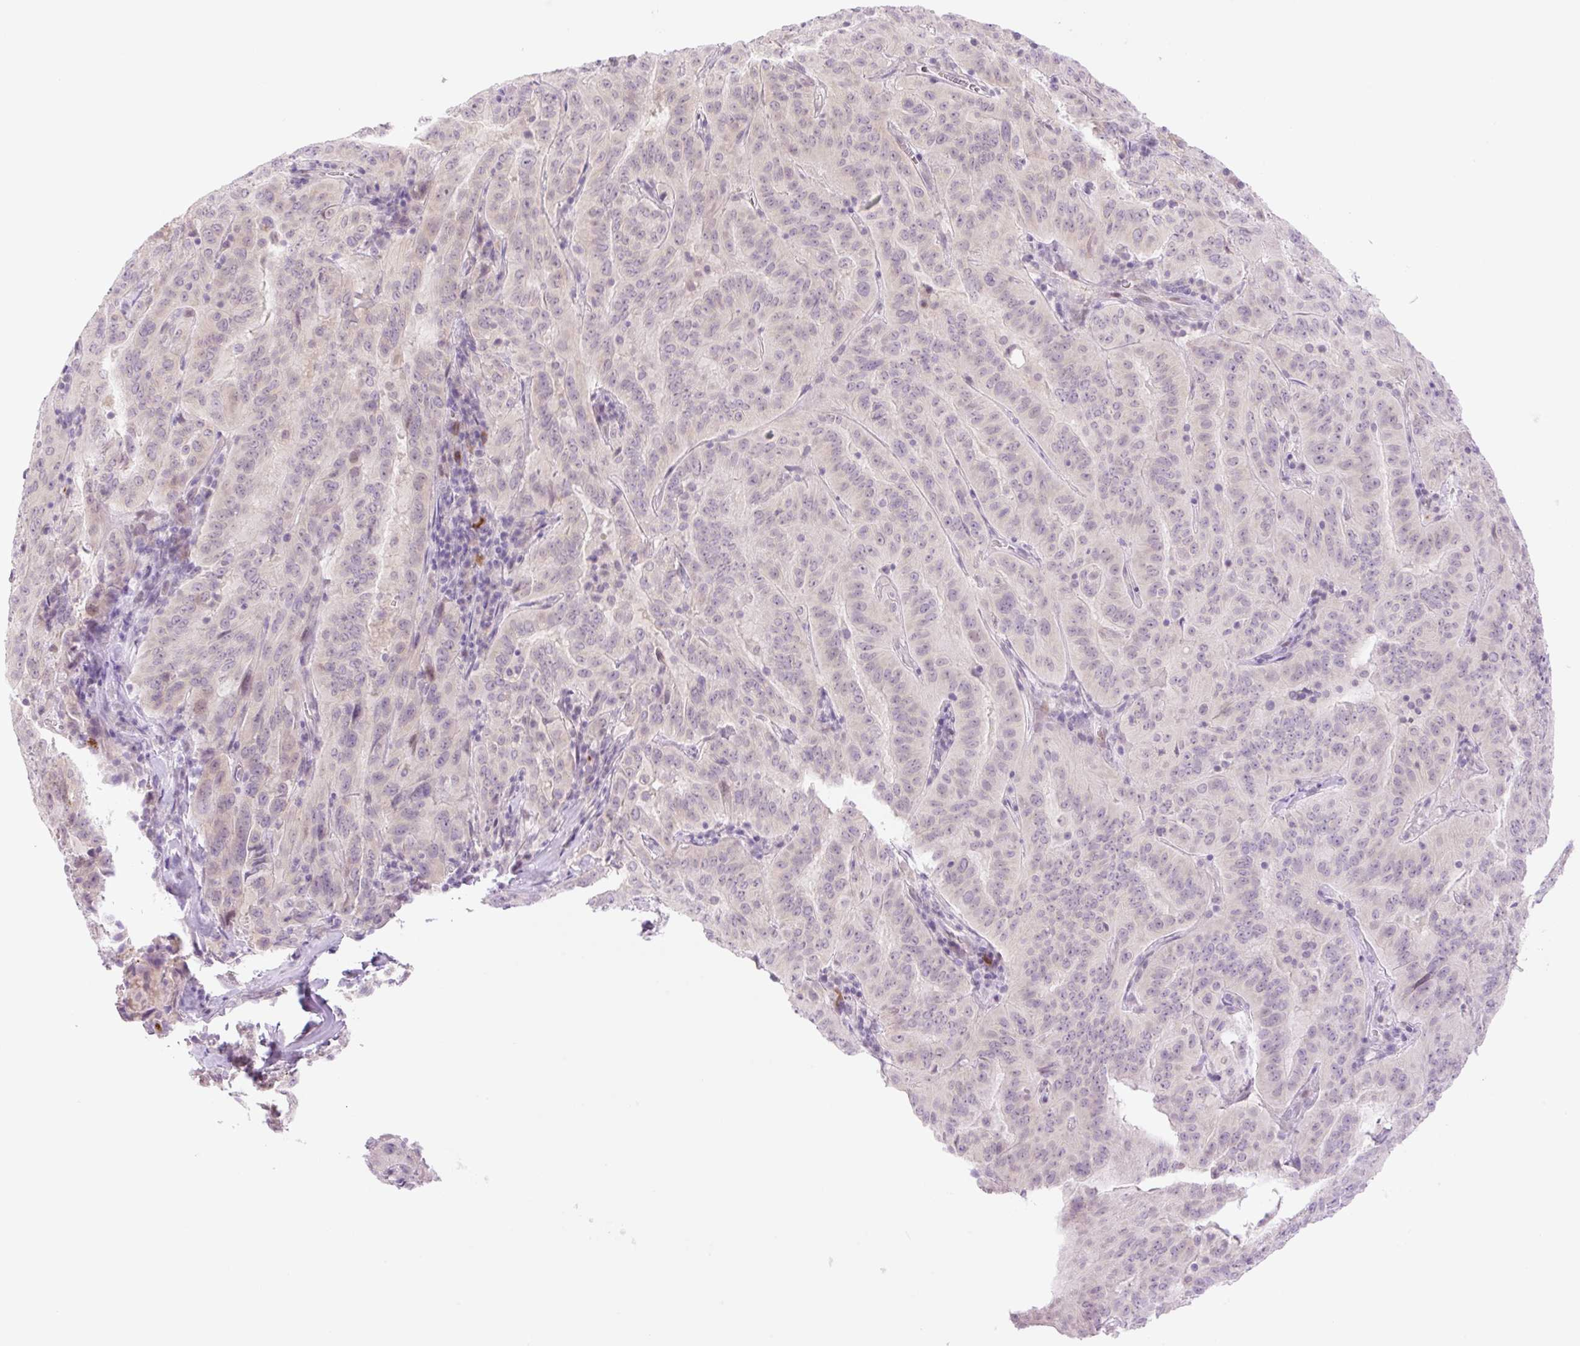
{"staining": {"intensity": "negative", "quantity": "none", "location": "none"}, "tissue": "pancreatic cancer", "cell_type": "Tumor cells", "image_type": "cancer", "snomed": [{"axis": "morphology", "description": "Adenocarcinoma, NOS"}, {"axis": "topography", "description": "Pancreas"}], "caption": "High magnification brightfield microscopy of pancreatic cancer (adenocarcinoma) stained with DAB (3,3'-diaminobenzidine) (brown) and counterstained with hematoxylin (blue): tumor cells show no significant staining.", "gene": "SPRYD4", "patient": {"sex": "male", "age": 63}}